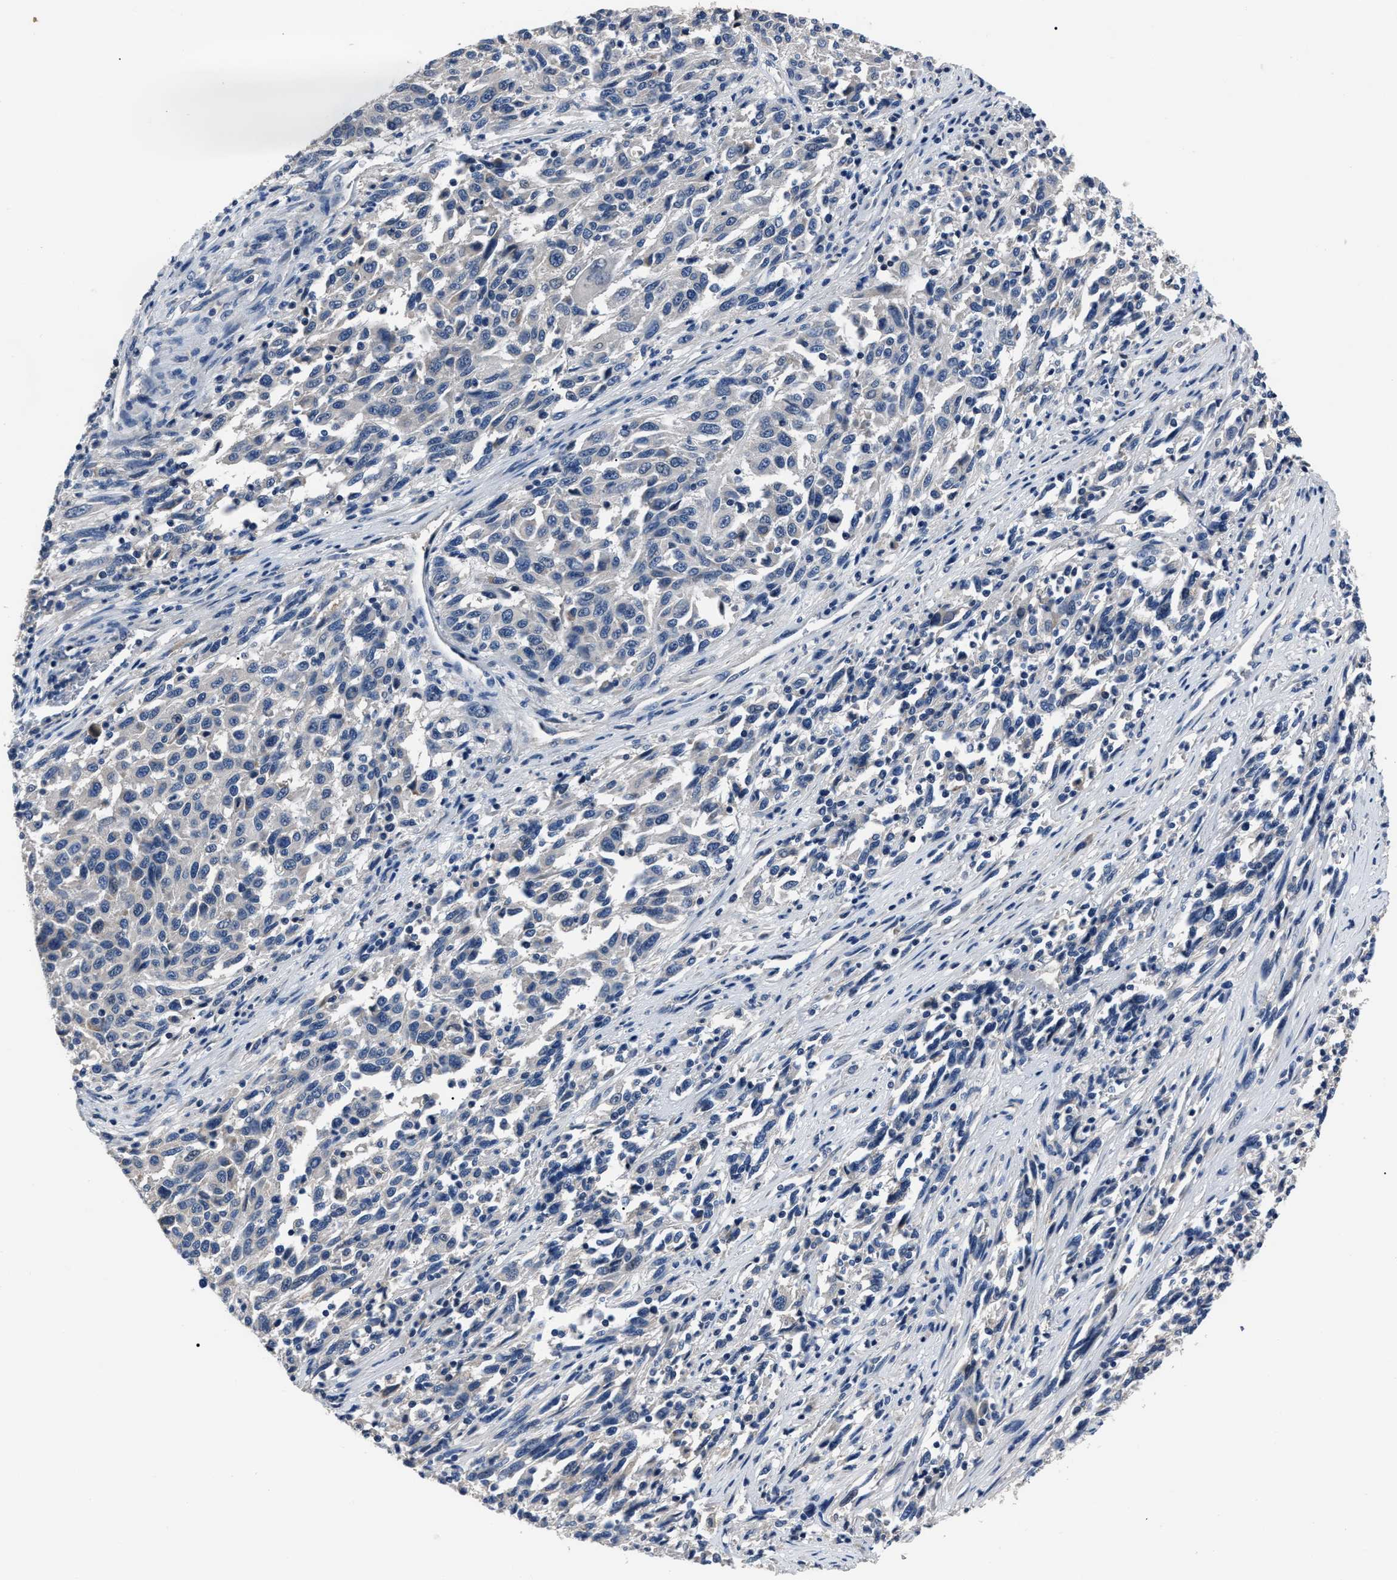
{"staining": {"intensity": "negative", "quantity": "none", "location": "none"}, "tissue": "melanoma", "cell_type": "Tumor cells", "image_type": "cancer", "snomed": [{"axis": "morphology", "description": "Malignant melanoma, Metastatic site"}, {"axis": "topography", "description": "Lymph node"}], "caption": "This is a image of IHC staining of malignant melanoma (metastatic site), which shows no expression in tumor cells. (IHC, brightfield microscopy, high magnification).", "gene": "LRWD1", "patient": {"sex": "male", "age": 61}}